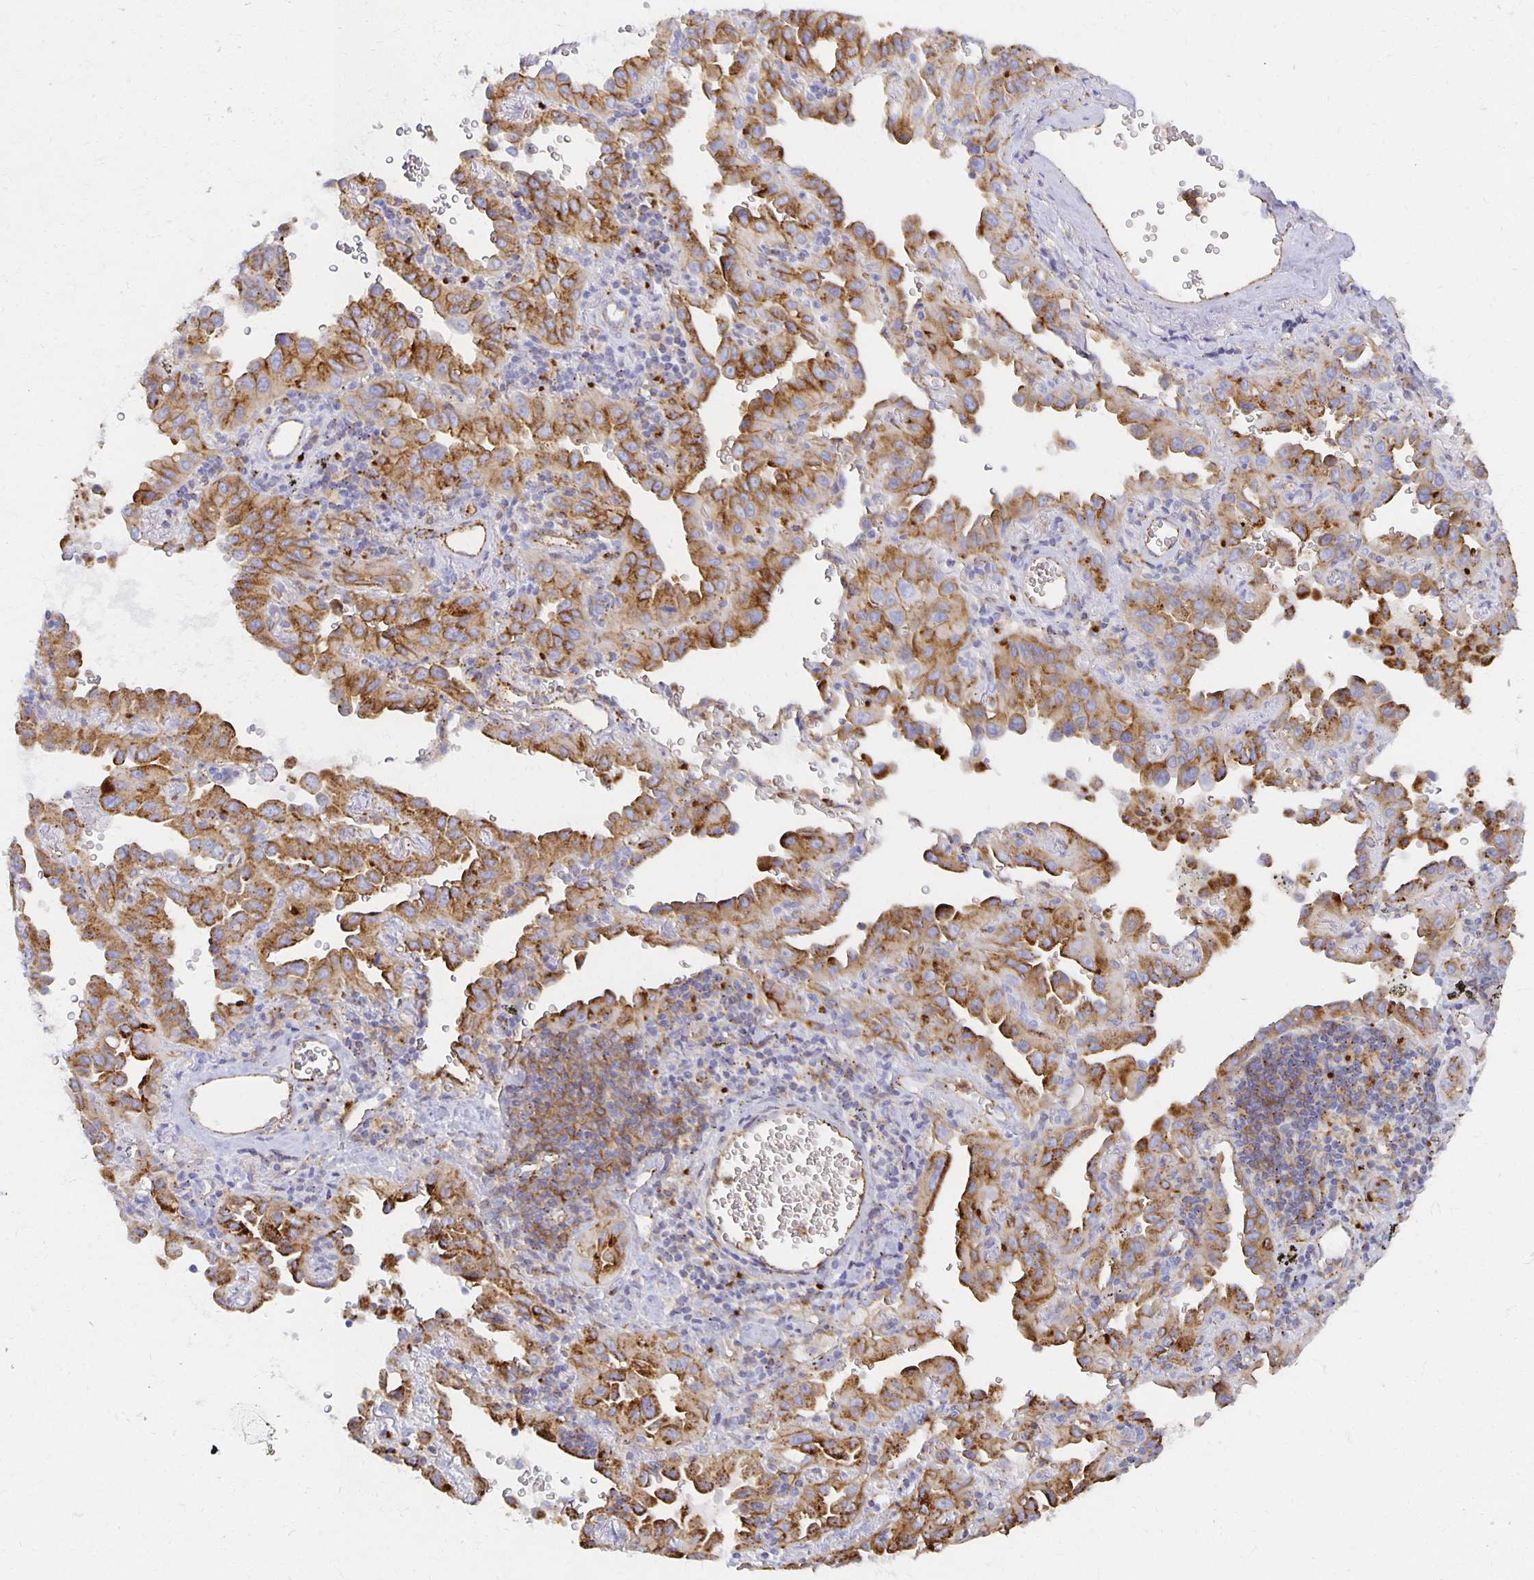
{"staining": {"intensity": "strong", "quantity": ">75%", "location": "cytoplasmic/membranous"}, "tissue": "lung cancer", "cell_type": "Tumor cells", "image_type": "cancer", "snomed": [{"axis": "morphology", "description": "Adenocarcinoma, NOS"}, {"axis": "topography", "description": "Lung"}], "caption": "Immunohistochemical staining of lung cancer shows high levels of strong cytoplasmic/membranous positivity in approximately >75% of tumor cells. (DAB (3,3'-diaminobenzidine) IHC, brown staining for protein, blue staining for nuclei).", "gene": "TAAR1", "patient": {"sex": "male", "age": 68}}